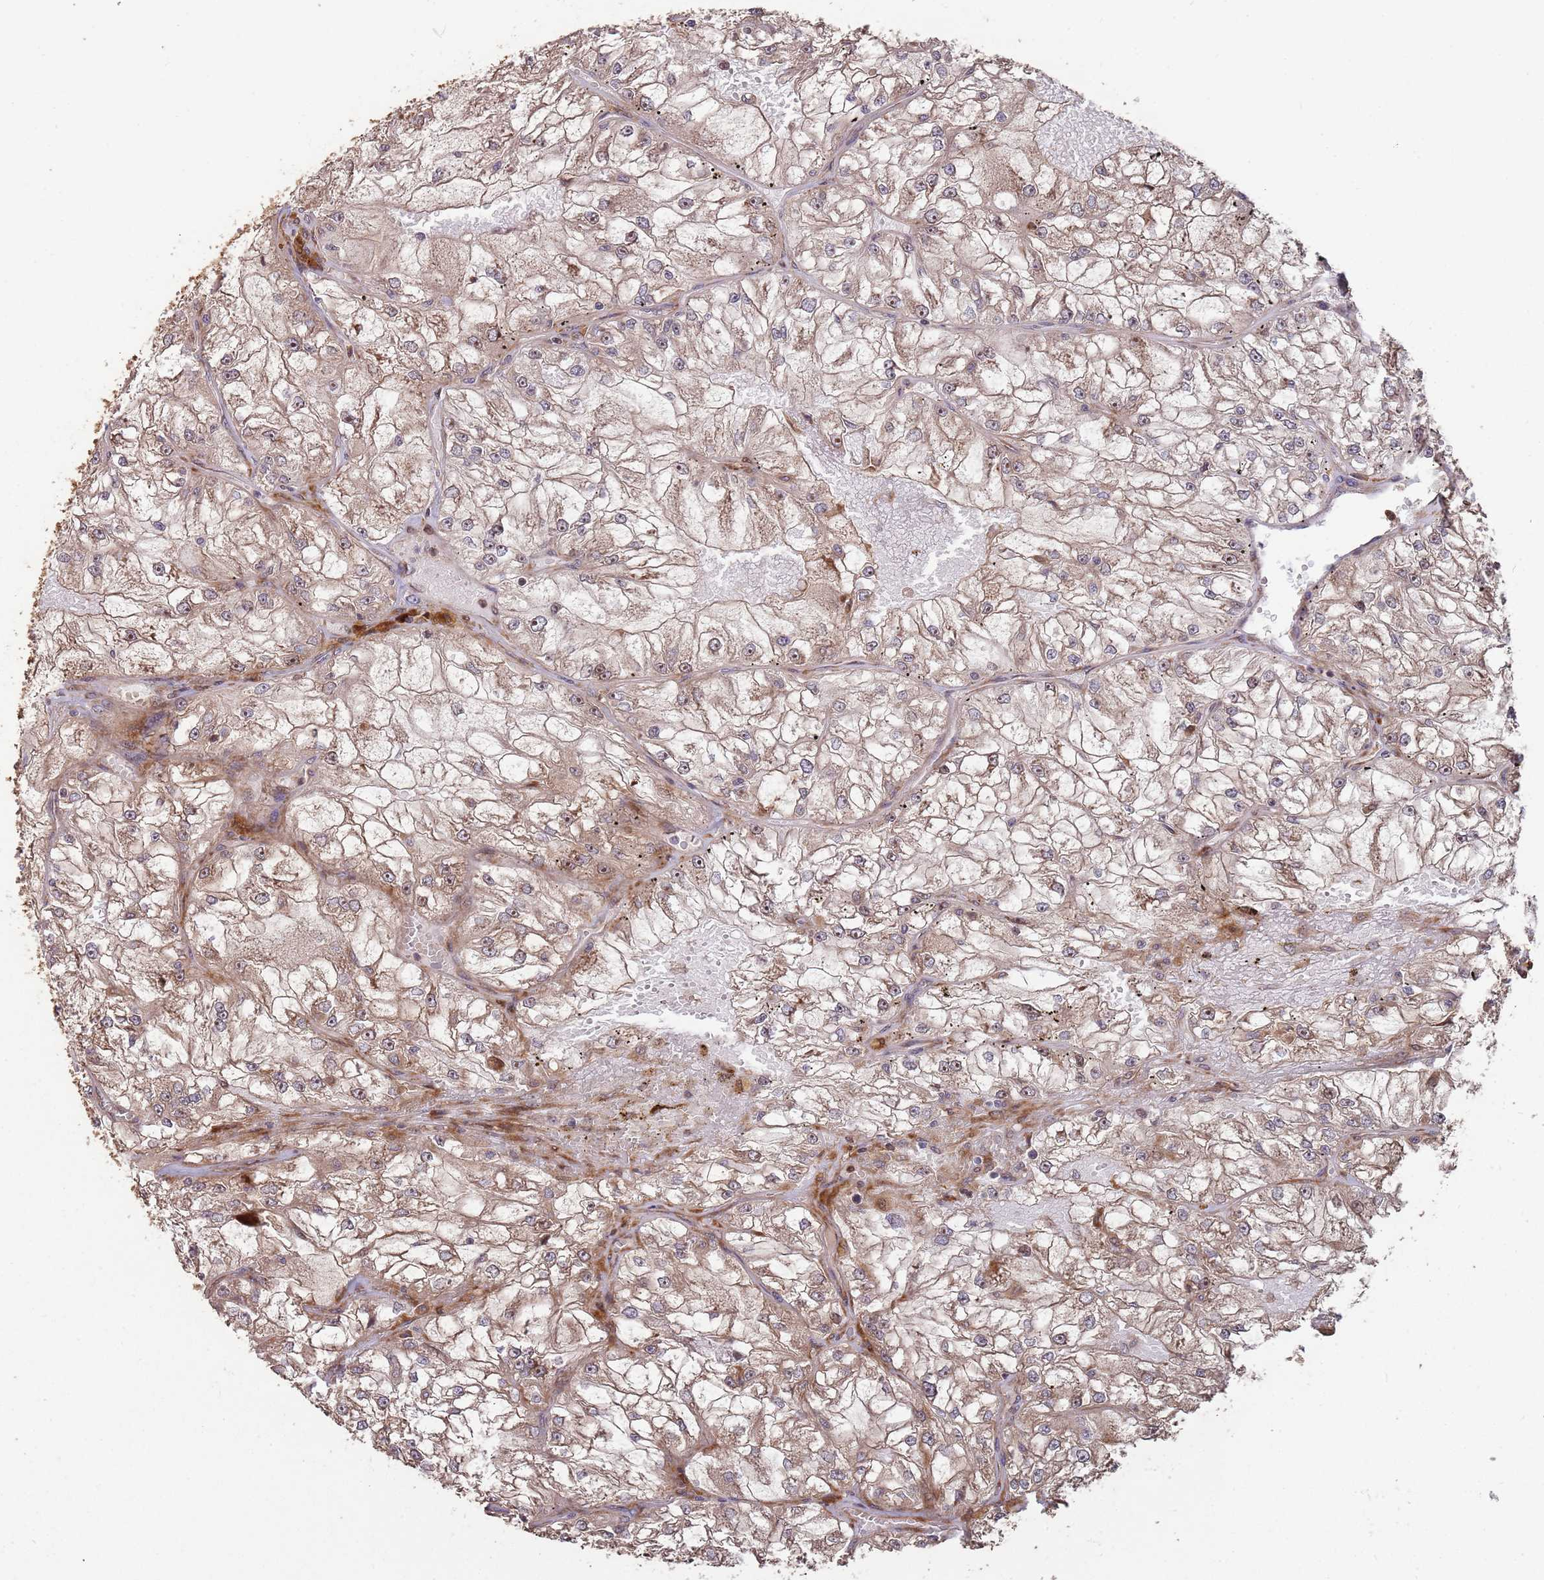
{"staining": {"intensity": "weak", "quantity": "25%-75%", "location": "cytoplasmic/membranous"}, "tissue": "renal cancer", "cell_type": "Tumor cells", "image_type": "cancer", "snomed": [{"axis": "morphology", "description": "Adenocarcinoma, NOS"}, {"axis": "topography", "description": "Kidney"}], "caption": "Human renal adenocarcinoma stained with a protein marker displays weak staining in tumor cells.", "gene": "ZNF428", "patient": {"sex": "female", "age": 72}}